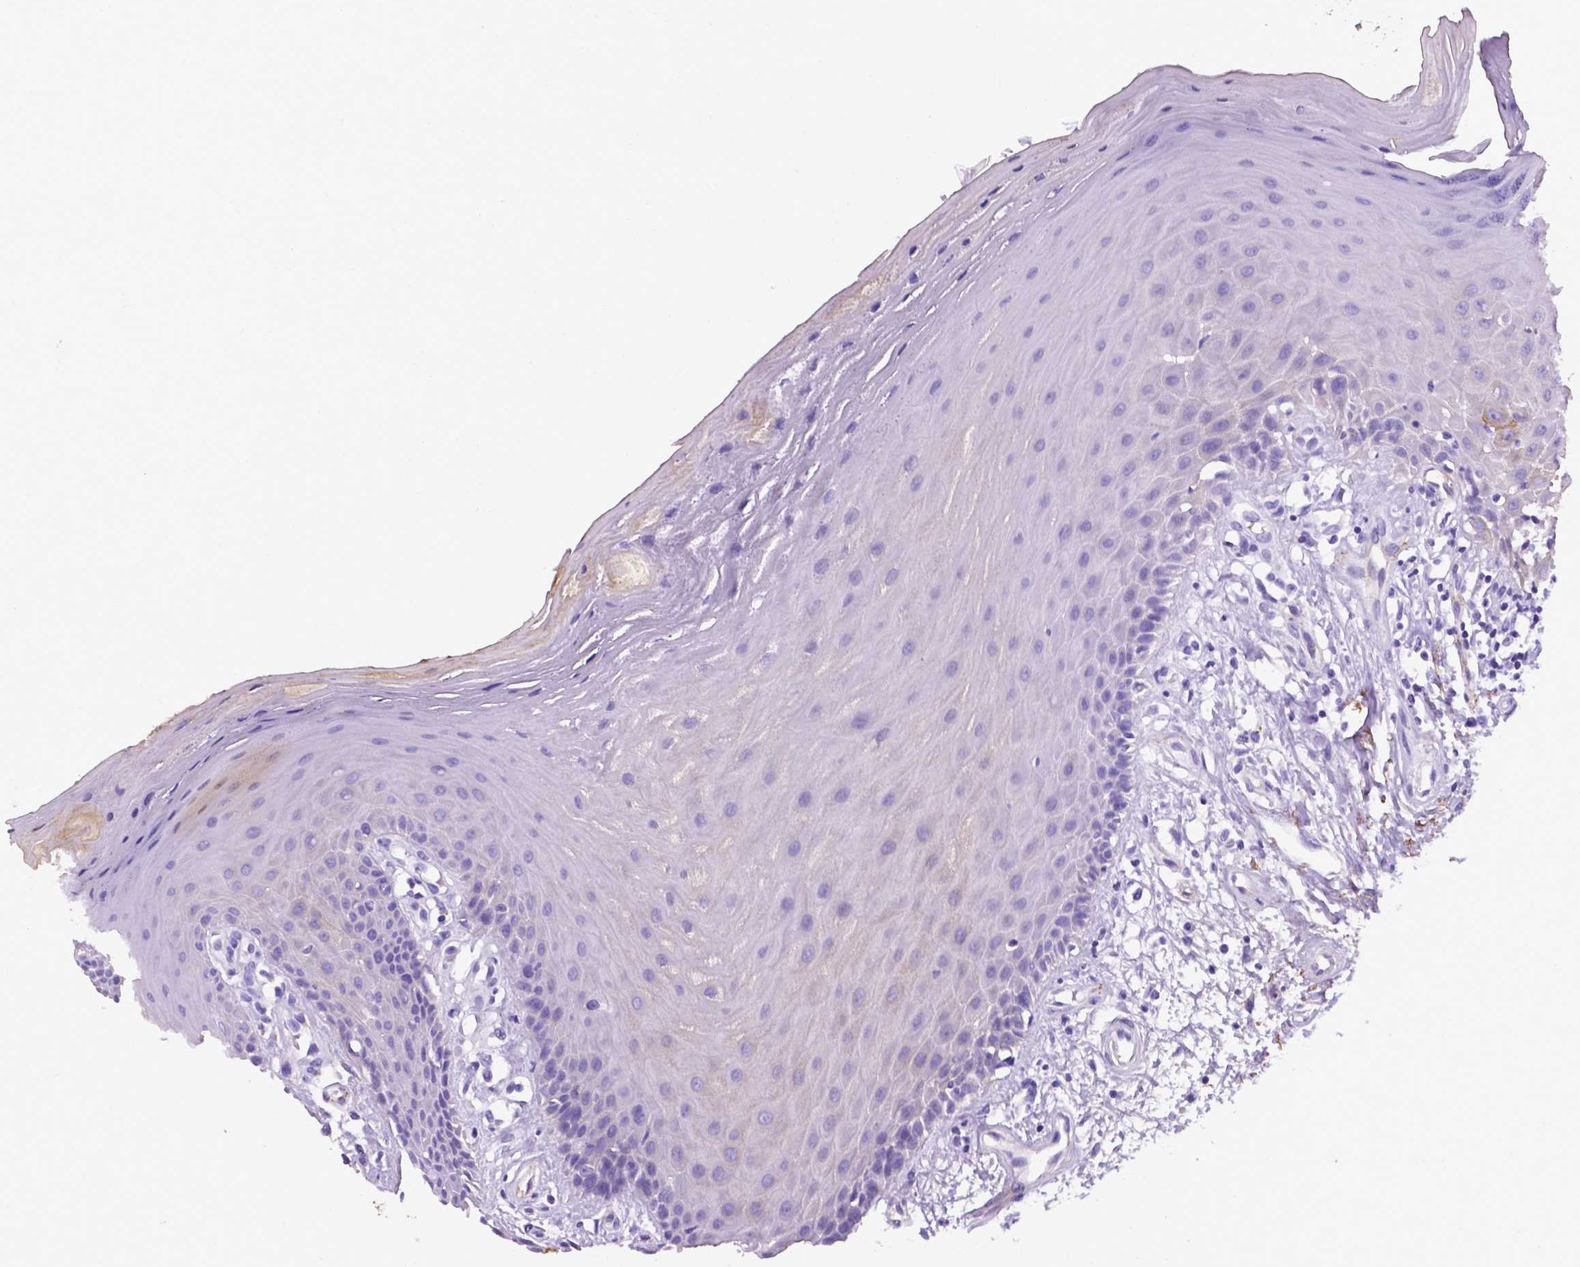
{"staining": {"intensity": "weak", "quantity": "25%-75%", "location": "cytoplasmic/membranous"}, "tissue": "oral mucosa", "cell_type": "Squamous epithelial cells", "image_type": "normal", "snomed": [{"axis": "morphology", "description": "Normal tissue, NOS"}, {"axis": "morphology", "description": "Normal morphology"}, {"axis": "topography", "description": "Oral tissue"}], "caption": "This photomicrograph shows benign oral mucosa stained with IHC to label a protein in brown. The cytoplasmic/membranous of squamous epithelial cells show weak positivity for the protein. Nuclei are counter-stained blue.", "gene": "APOE", "patient": {"sex": "female", "age": 76}}